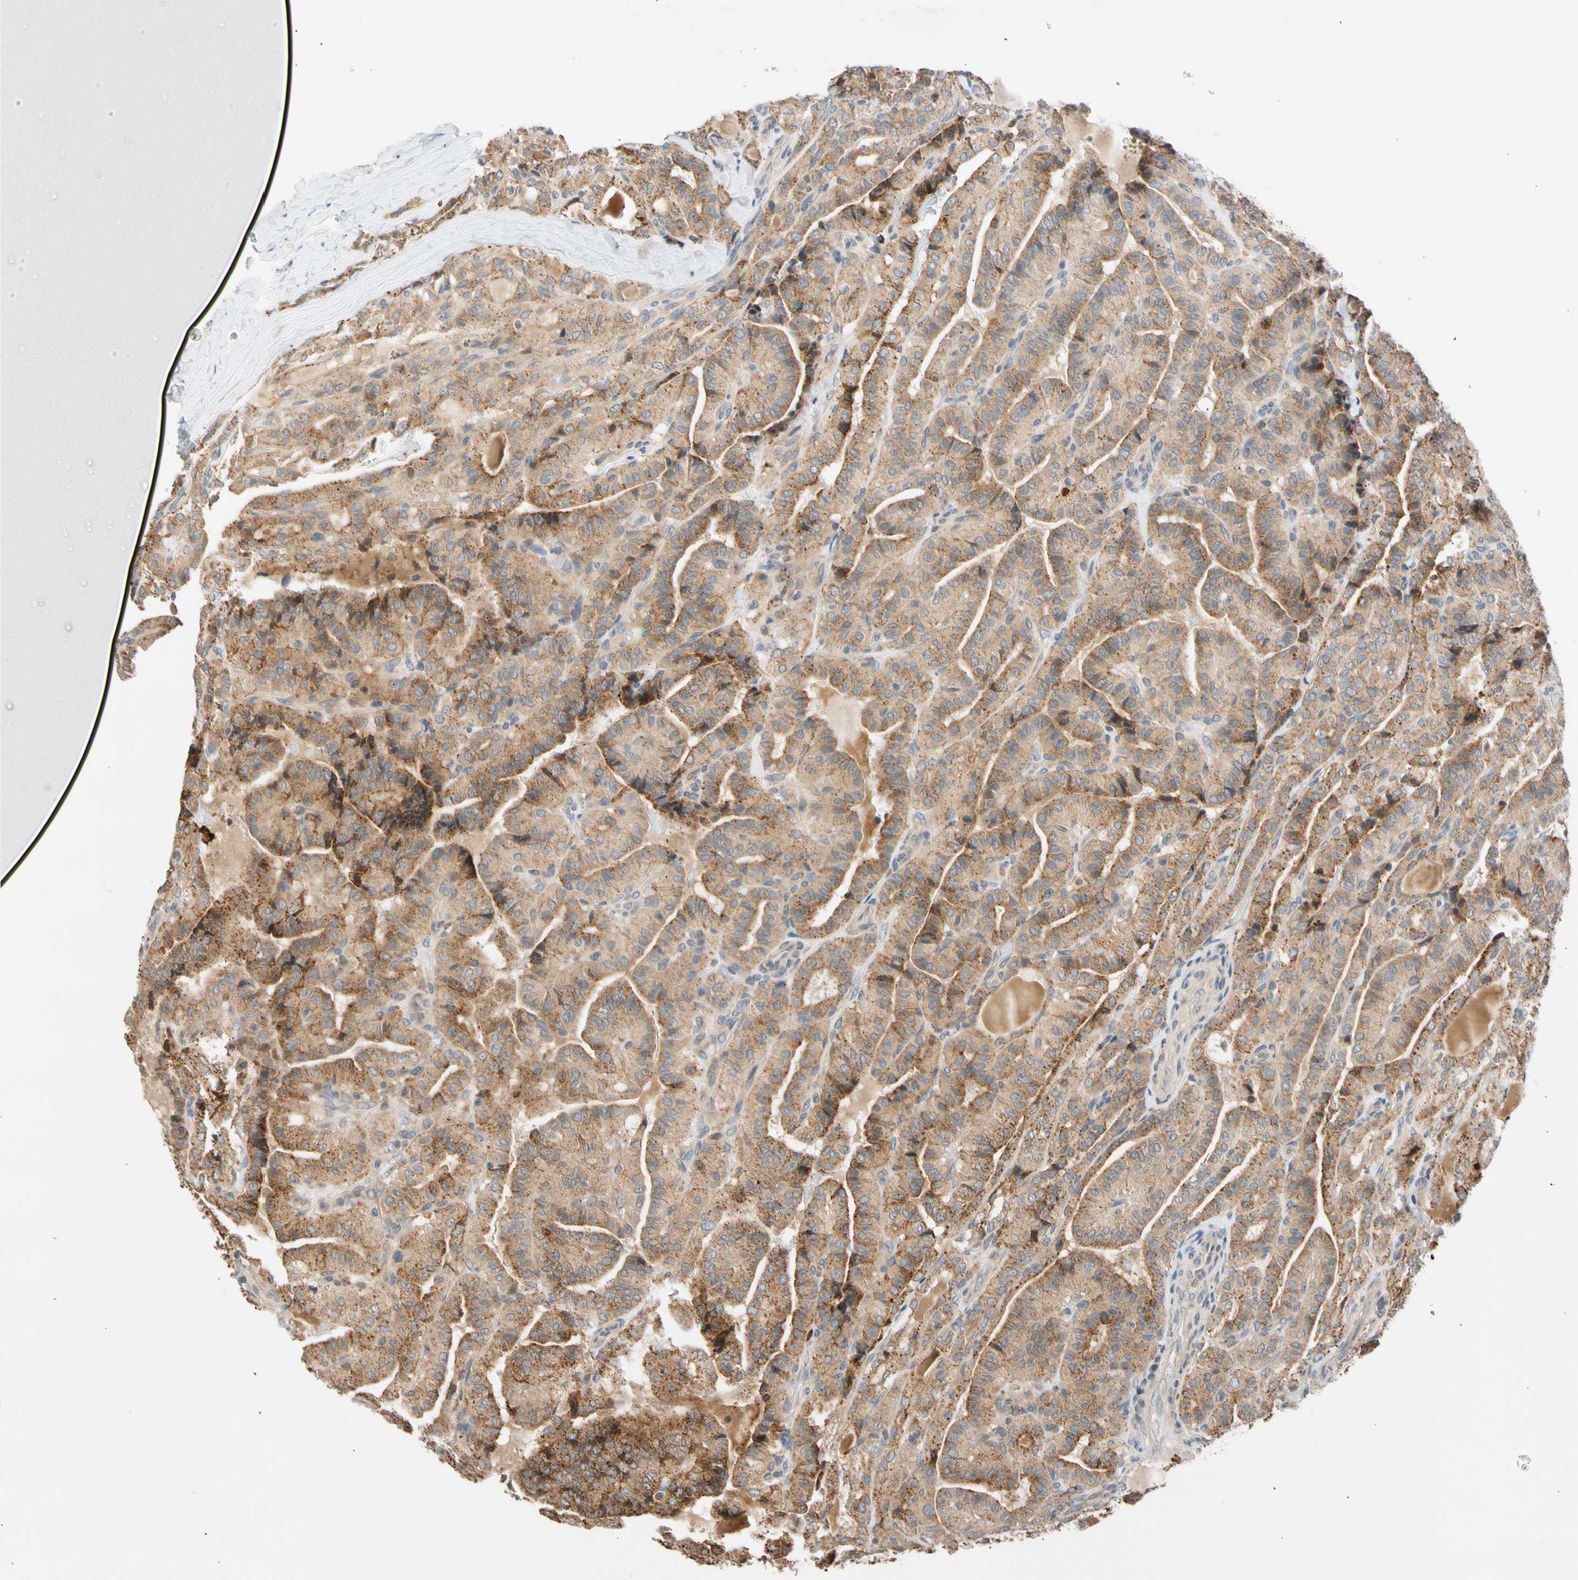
{"staining": {"intensity": "strong", "quantity": ">75%", "location": "cytoplasmic/membranous"}, "tissue": "thyroid cancer", "cell_type": "Tumor cells", "image_type": "cancer", "snomed": [{"axis": "morphology", "description": "Papillary adenocarcinoma, NOS"}, {"axis": "topography", "description": "Thyroid gland"}], "caption": "A high-resolution photomicrograph shows immunohistochemistry (IHC) staining of papillary adenocarcinoma (thyroid), which demonstrates strong cytoplasmic/membranous expression in approximately >75% of tumor cells.", "gene": "CNST", "patient": {"sex": "male", "age": 77}}